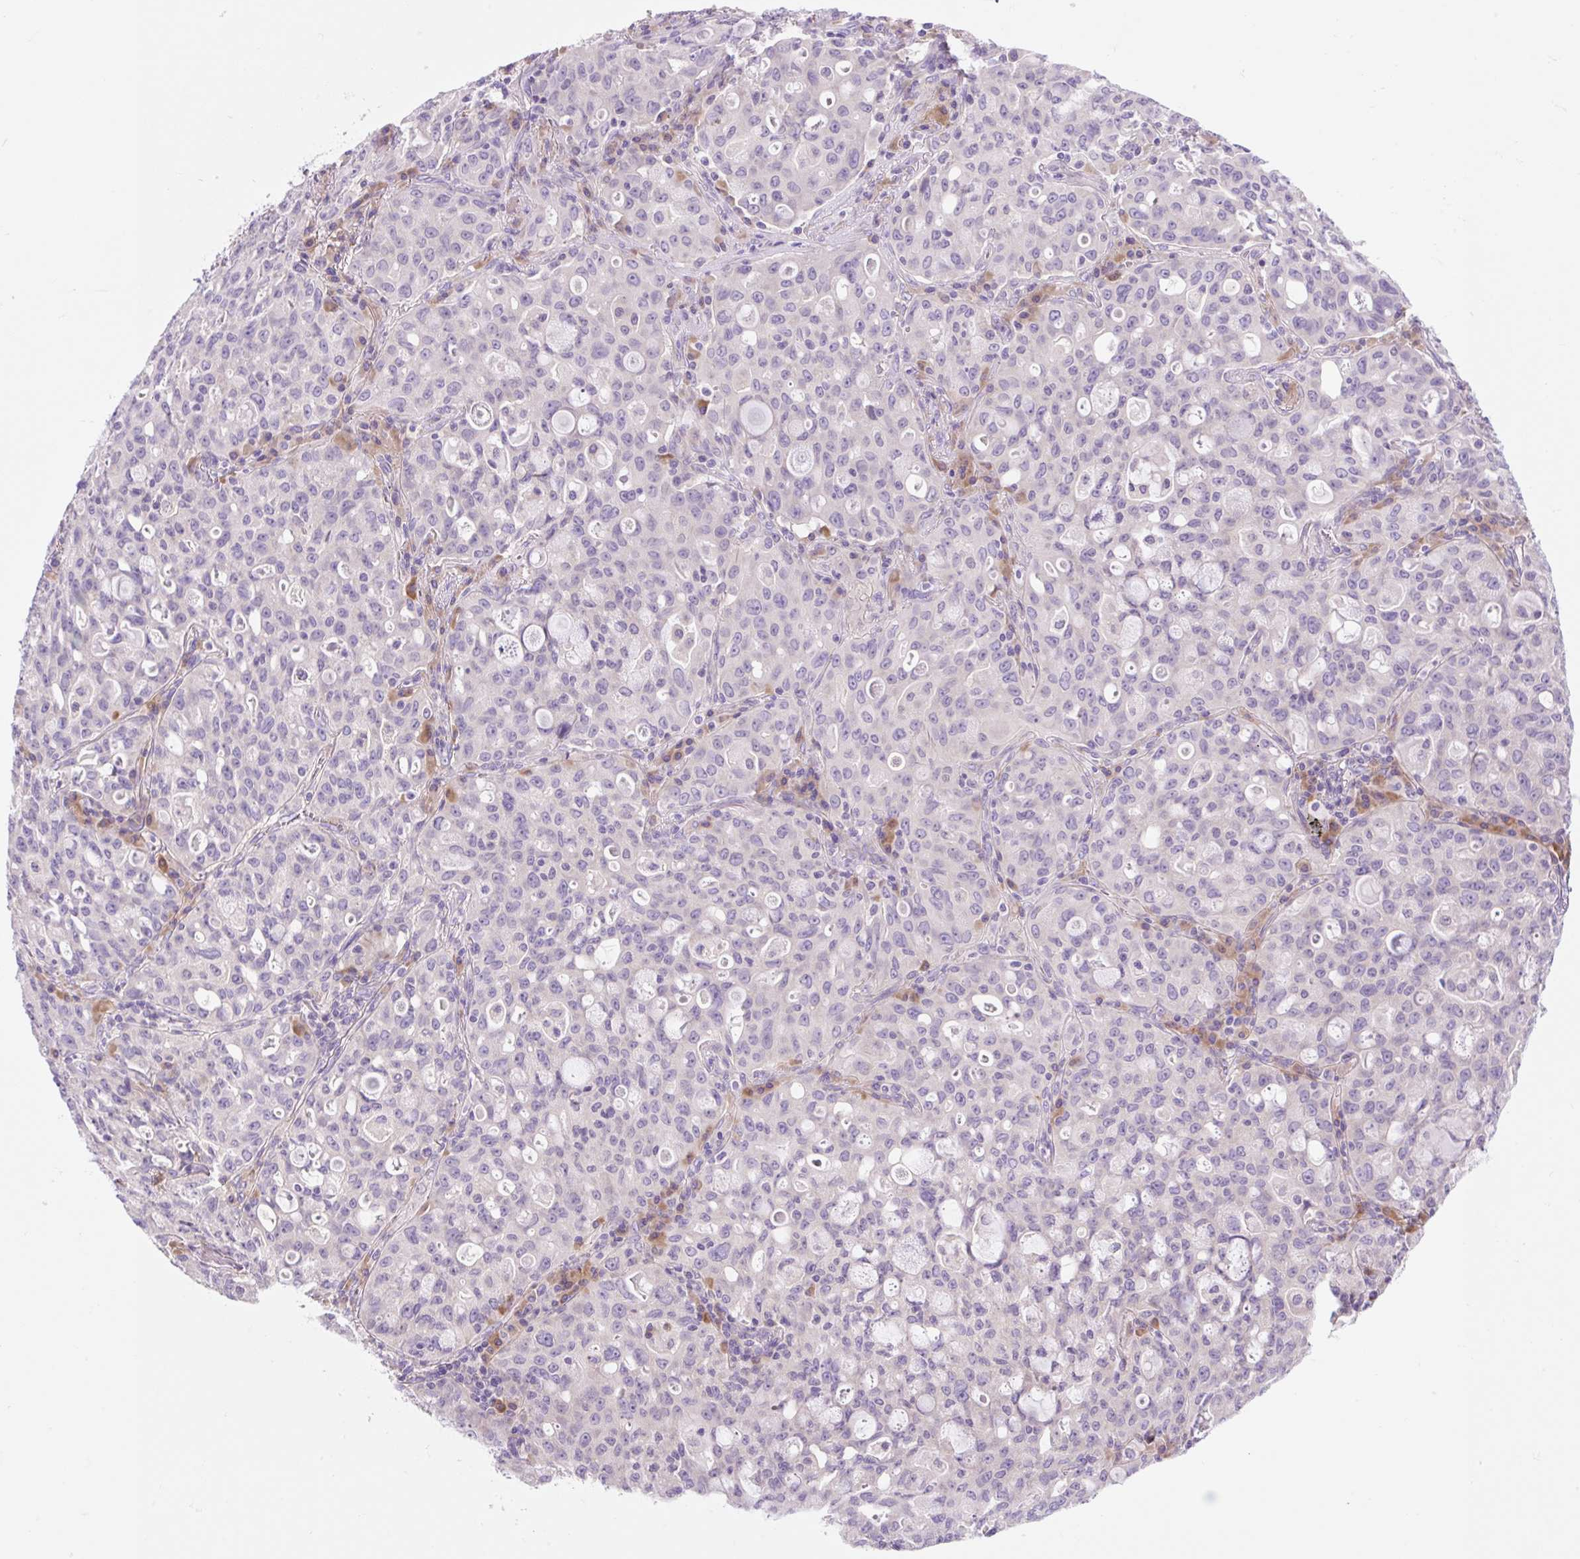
{"staining": {"intensity": "negative", "quantity": "none", "location": "none"}, "tissue": "lung cancer", "cell_type": "Tumor cells", "image_type": "cancer", "snomed": [{"axis": "morphology", "description": "Adenocarcinoma, NOS"}, {"axis": "topography", "description": "Lung"}], "caption": "Photomicrograph shows no protein positivity in tumor cells of lung cancer (adenocarcinoma) tissue.", "gene": "CELF6", "patient": {"sex": "female", "age": 44}}